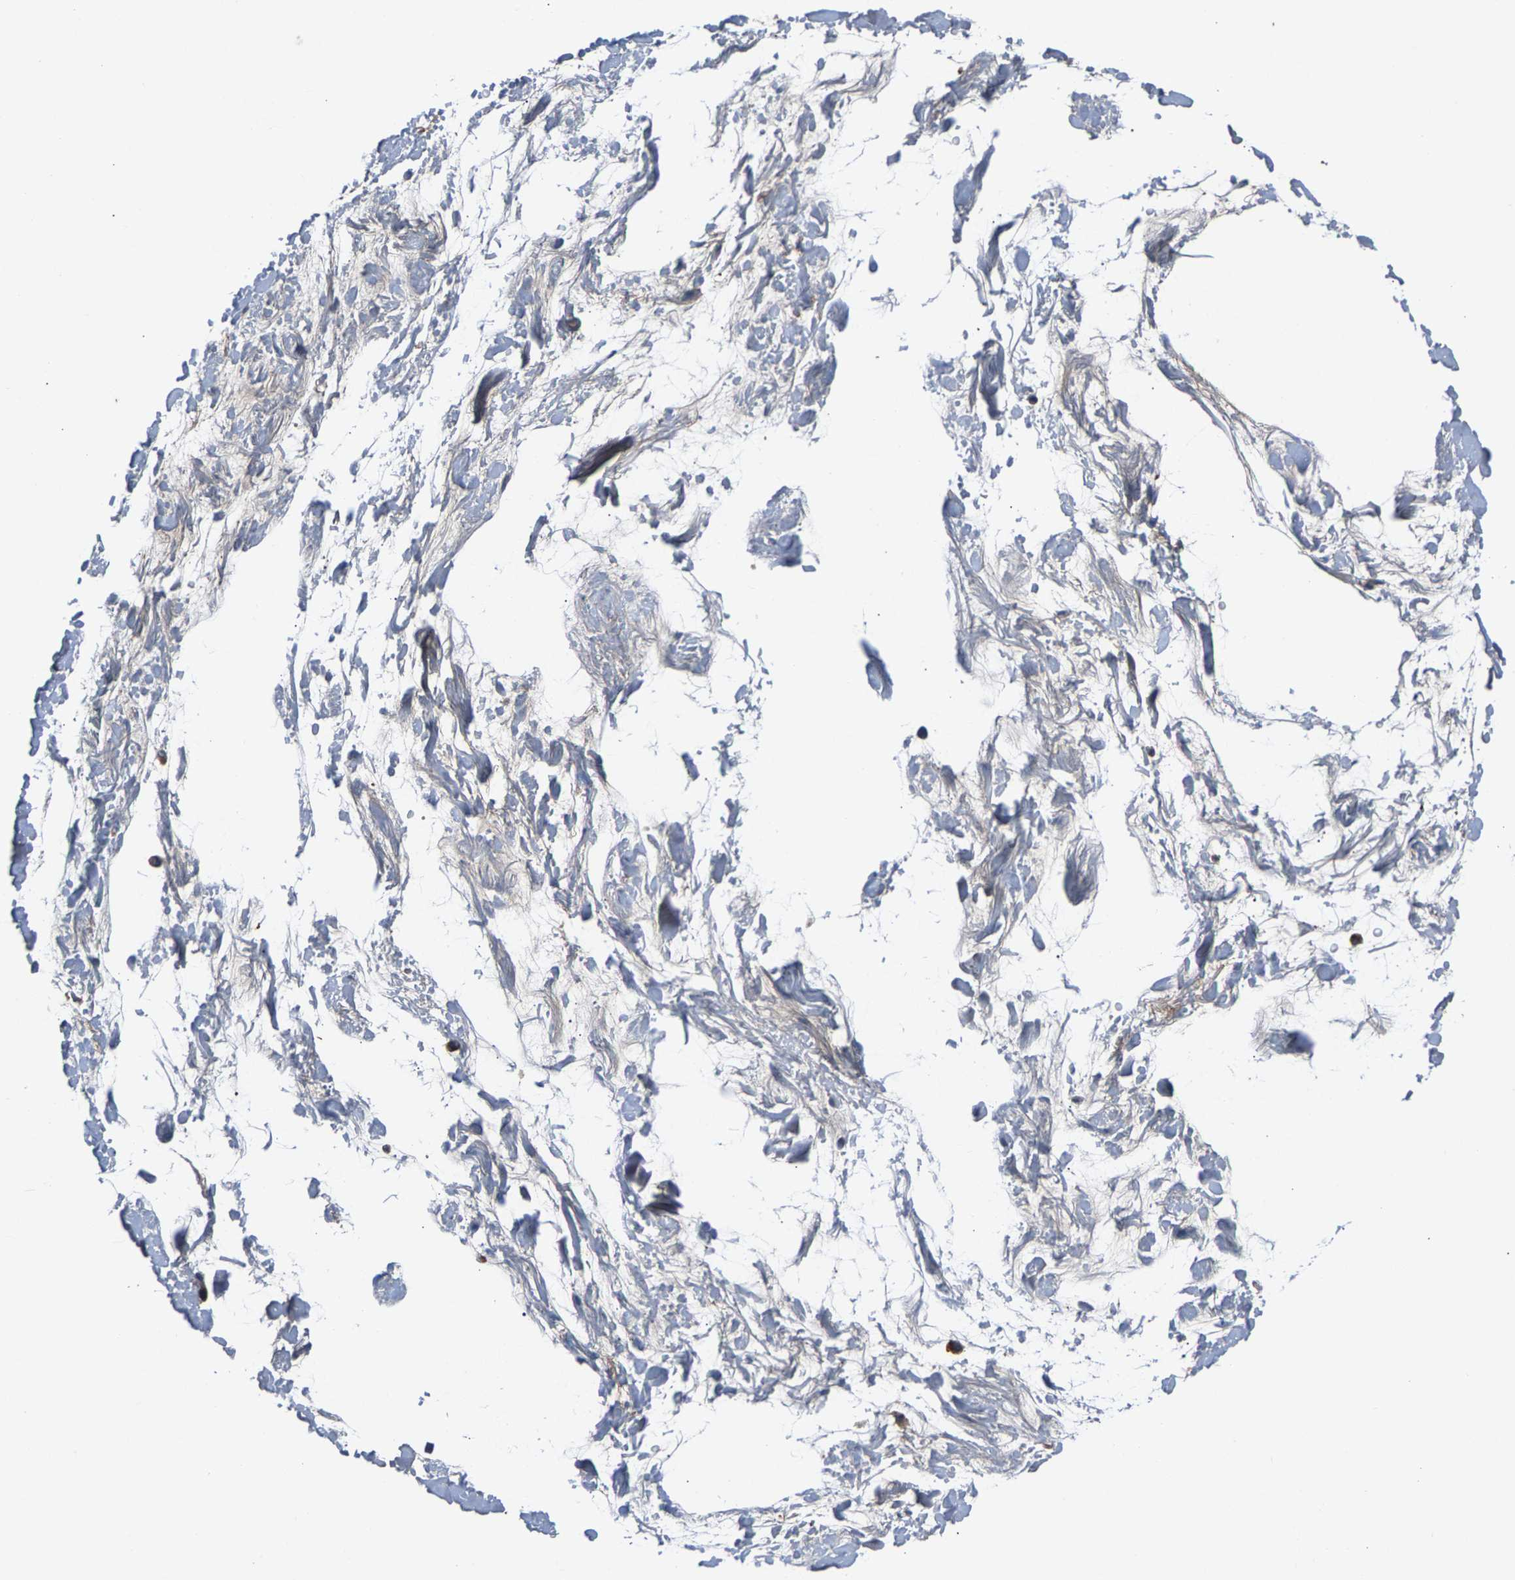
{"staining": {"intensity": "negative", "quantity": "none", "location": "none"}, "tissue": "adipose tissue", "cell_type": "Adipocytes", "image_type": "normal", "snomed": [{"axis": "morphology", "description": "Normal tissue, NOS"}, {"axis": "topography", "description": "Soft tissue"}], "caption": "IHC of unremarkable human adipose tissue demonstrates no staining in adipocytes.", "gene": "PRXL2C", "patient": {"sex": "male", "age": 72}}